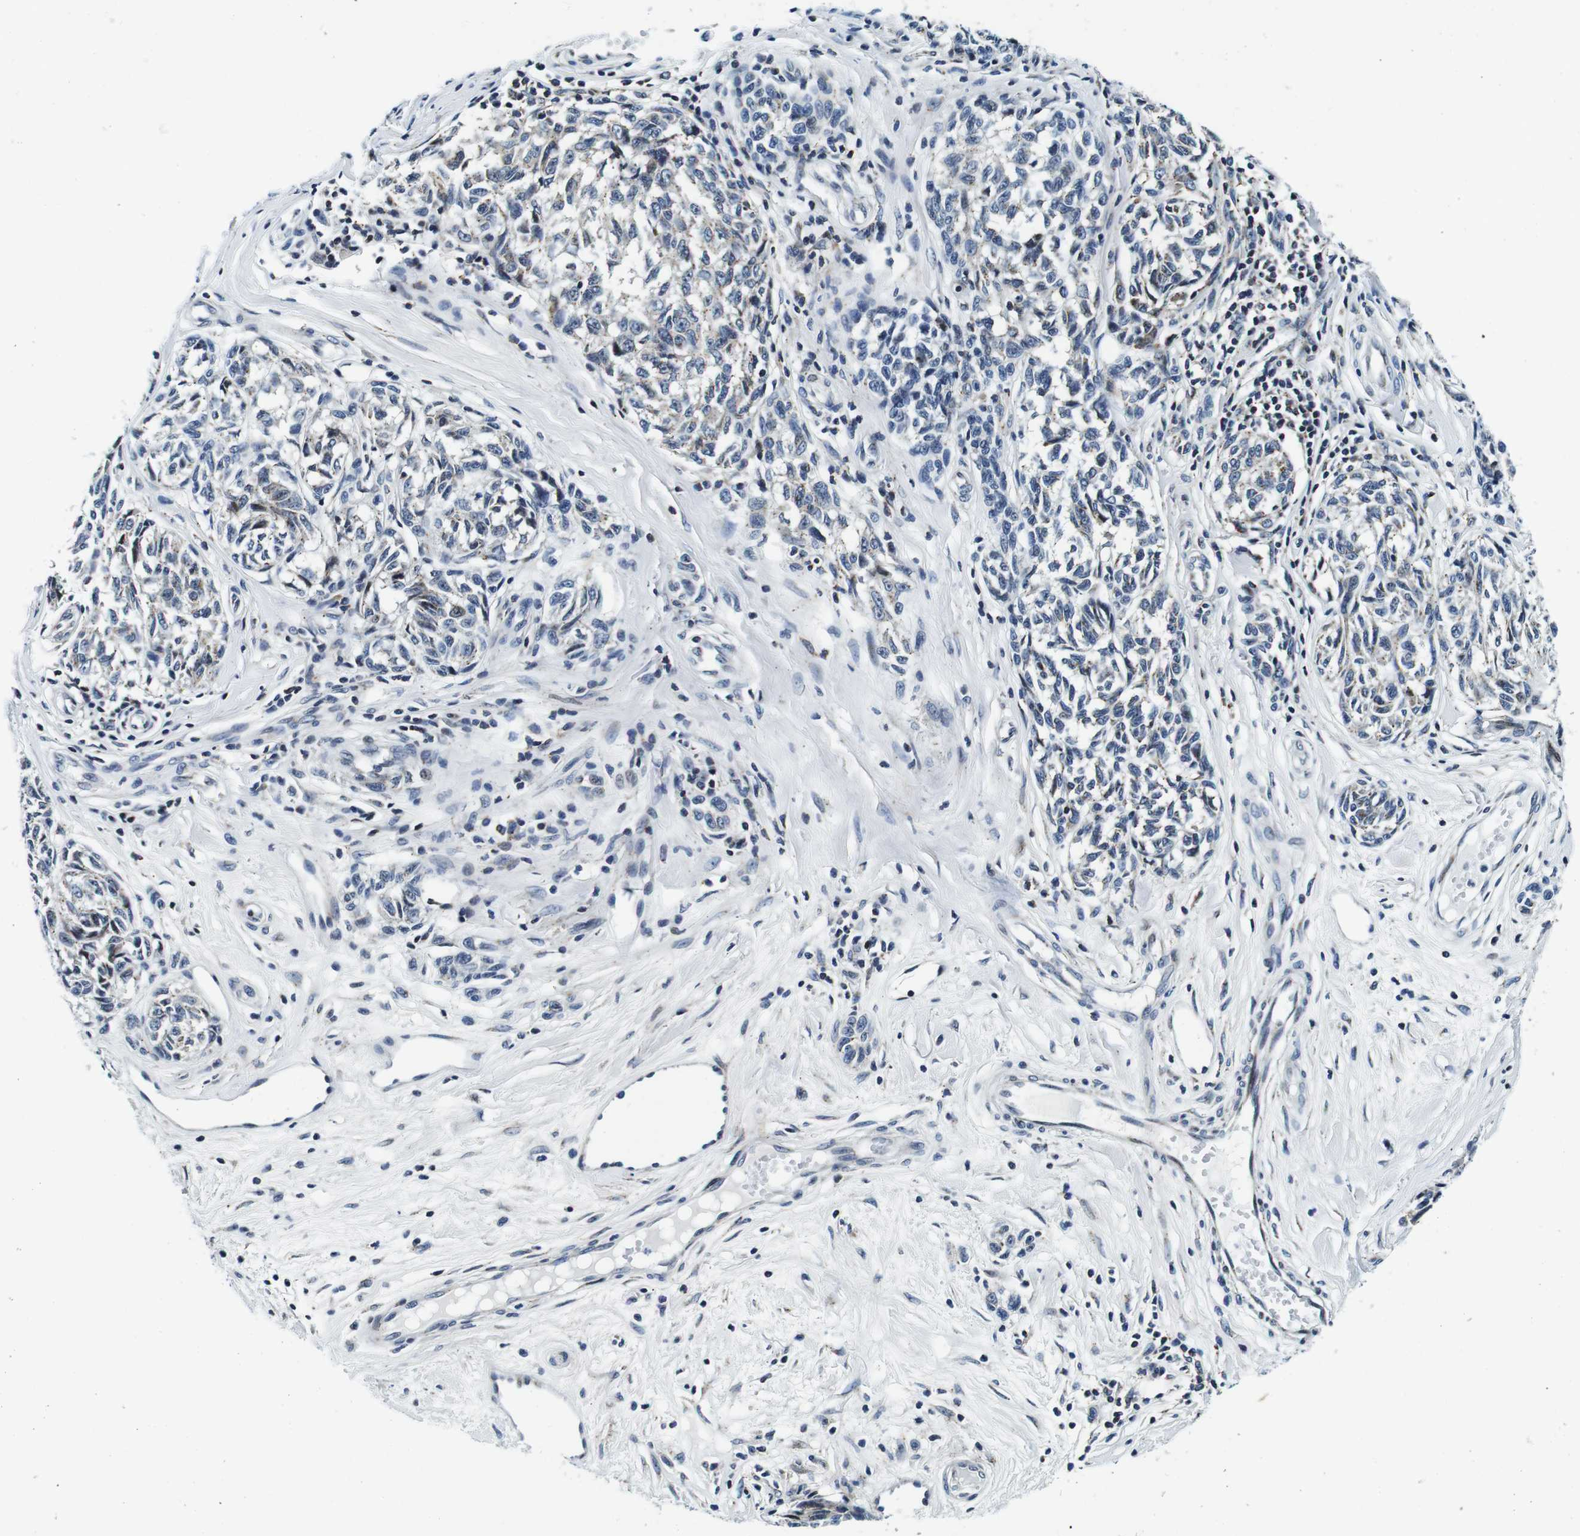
{"staining": {"intensity": "weak", "quantity": "<25%", "location": "cytoplasmic/membranous"}, "tissue": "melanoma", "cell_type": "Tumor cells", "image_type": "cancer", "snomed": [{"axis": "morphology", "description": "Malignant melanoma, NOS"}, {"axis": "topography", "description": "Skin"}], "caption": "DAB (3,3'-diaminobenzidine) immunohistochemical staining of melanoma displays no significant staining in tumor cells.", "gene": "FAR2", "patient": {"sex": "female", "age": 64}}